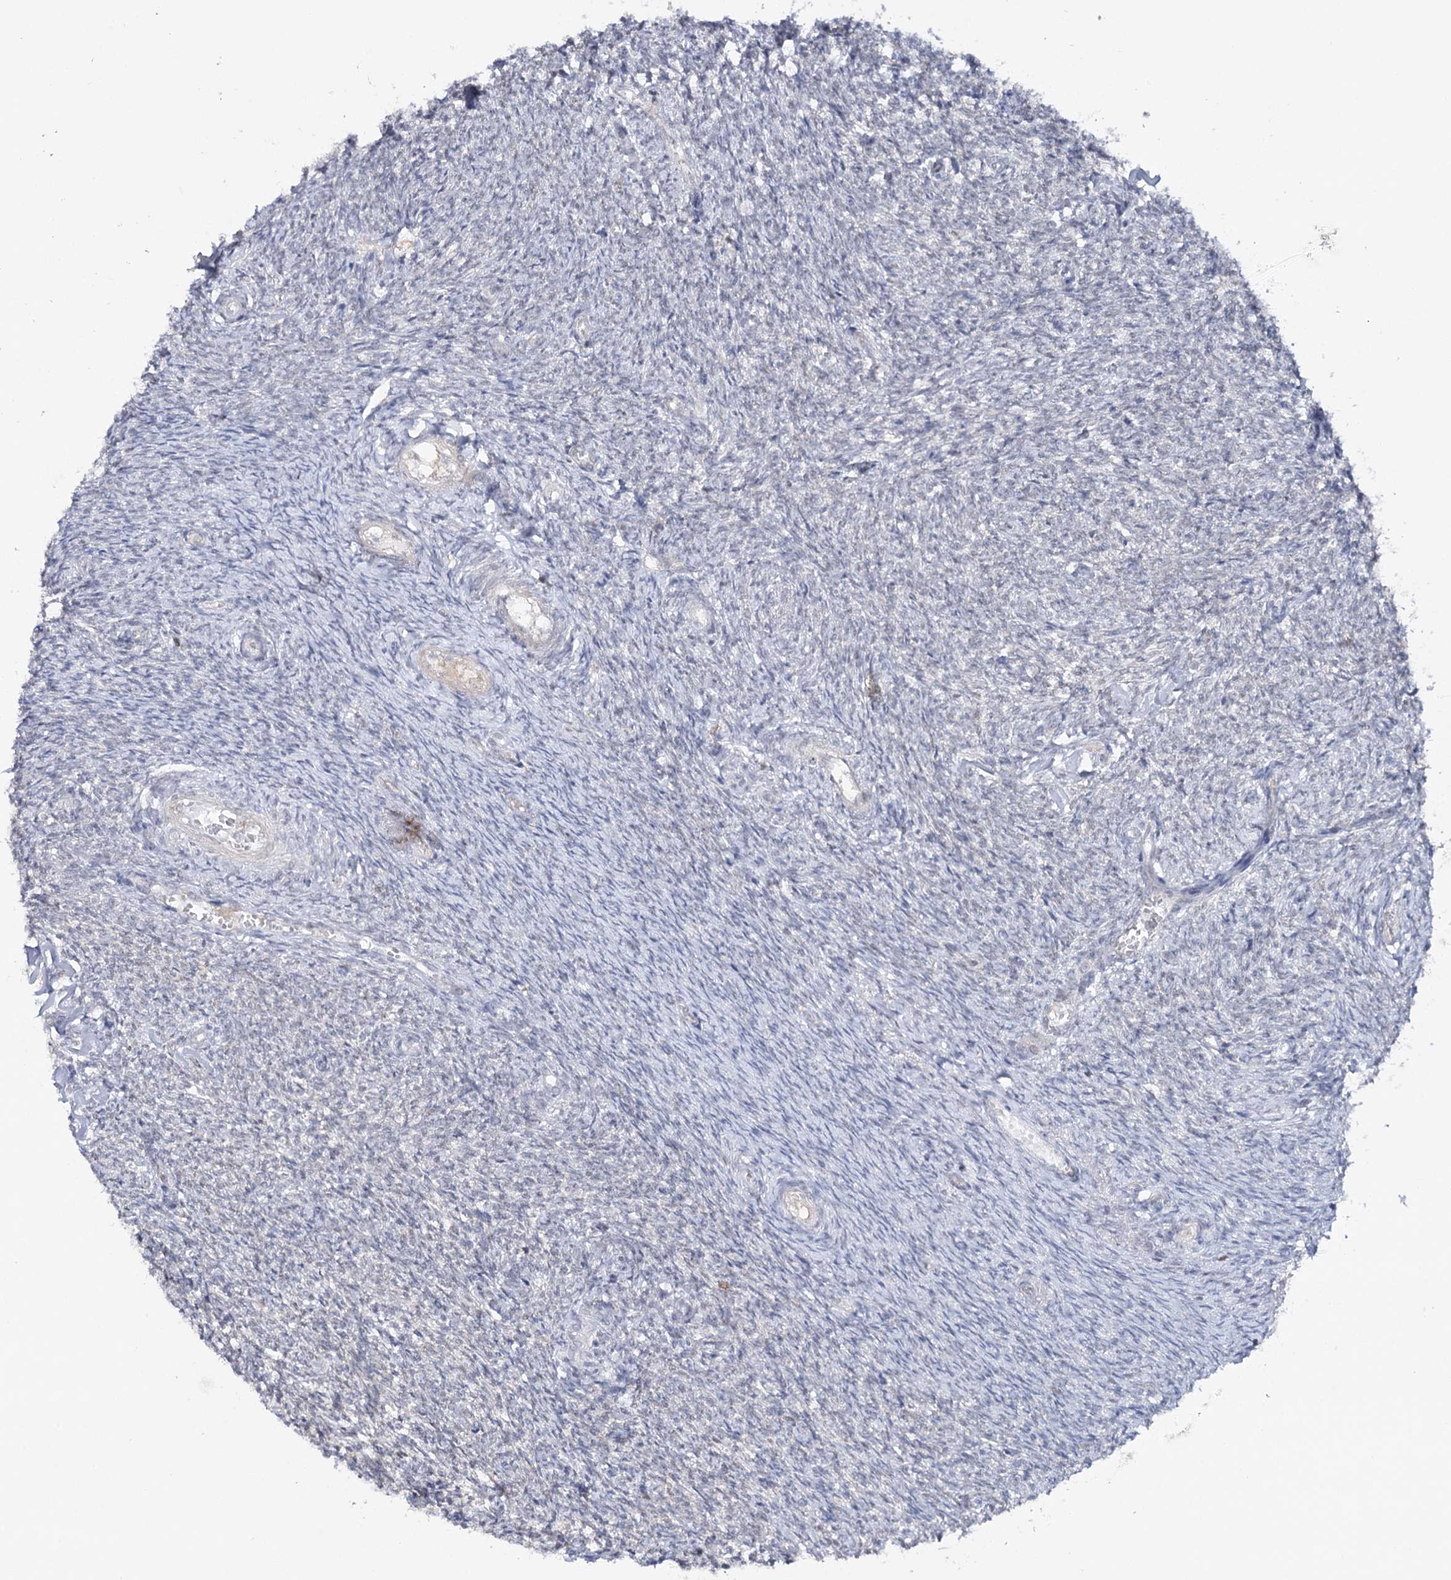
{"staining": {"intensity": "negative", "quantity": "none", "location": "none"}, "tissue": "ovary", "cell_type": "Ovarian stroma cells", "image_type": "normal", "snomed": [{"axis": "morphology", "description": "Normal tissue, NOS"}, {"axis": "topography", "description": "Ovary"}], "caption": "IHC photomicrograph of normal ovary: ovary stained with DAB (3,3'-diaminobenzidine) exhibits no significant protein positivity in ovarian stroma cells.", "gene": "ZC3H8", "patient": {"sex": "female", "age": 44}}